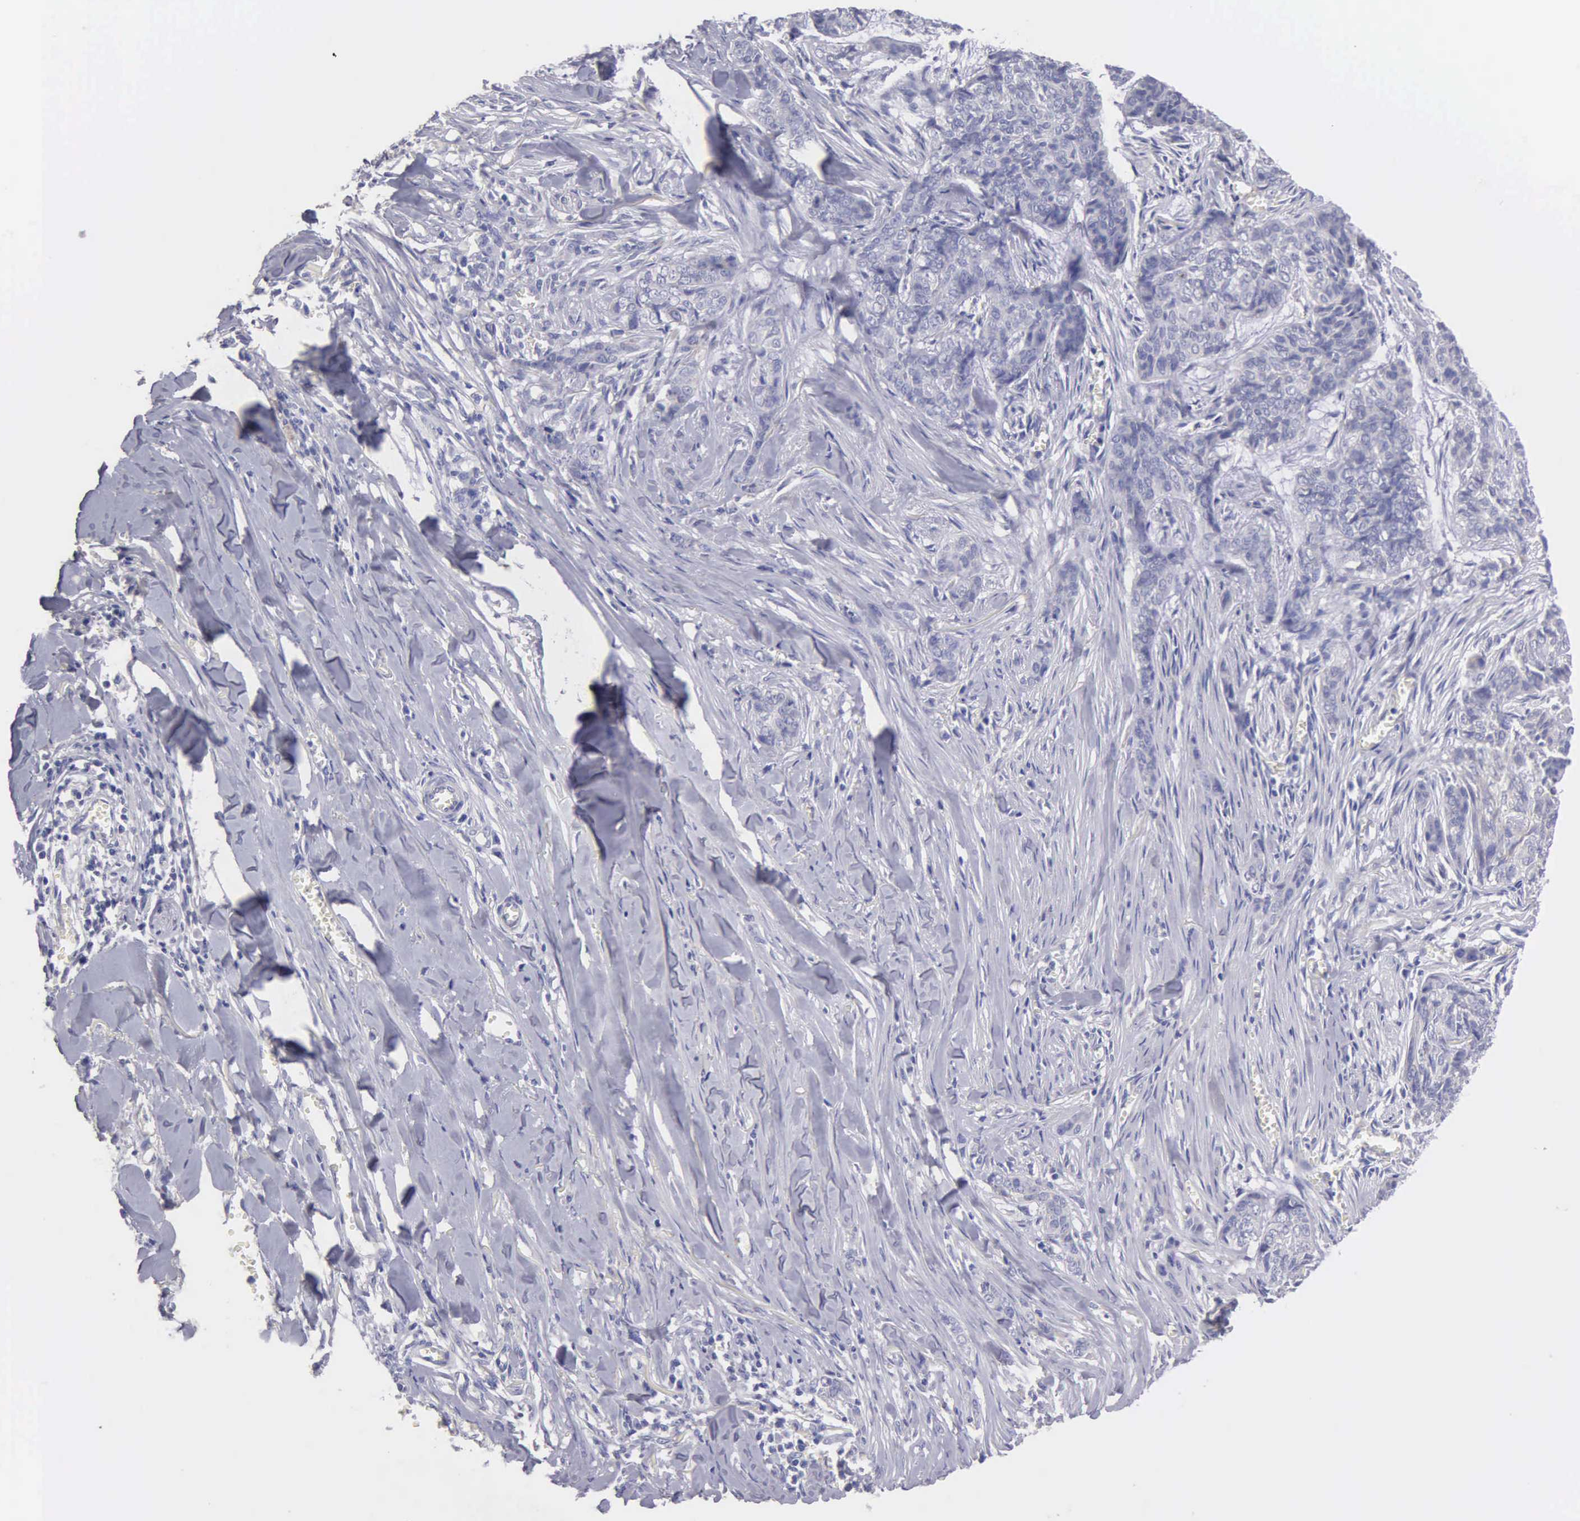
{"staining": {"intensity": "negative", "quantity": "none", "location": "none"}, "tissue": "skin cancer", "cell_type": "Tumor cells", "image_type": "cancer", "snomed": [{"axis": "morphology", "description": "Normal tissue, NOS"}, {"axis": "morphology", "description": "Basal cell carcinoma"}, {"axis": "topography", "description": "Skin"}], "caption": "DAB (3,3'-diaminobenzidine) immunohistochemical staining of human skin cancer (basal cell carcinoma) displays no significant staining in tumor cells.", "gene": "APP", "patient": {"sex": "female", "age": 65}}